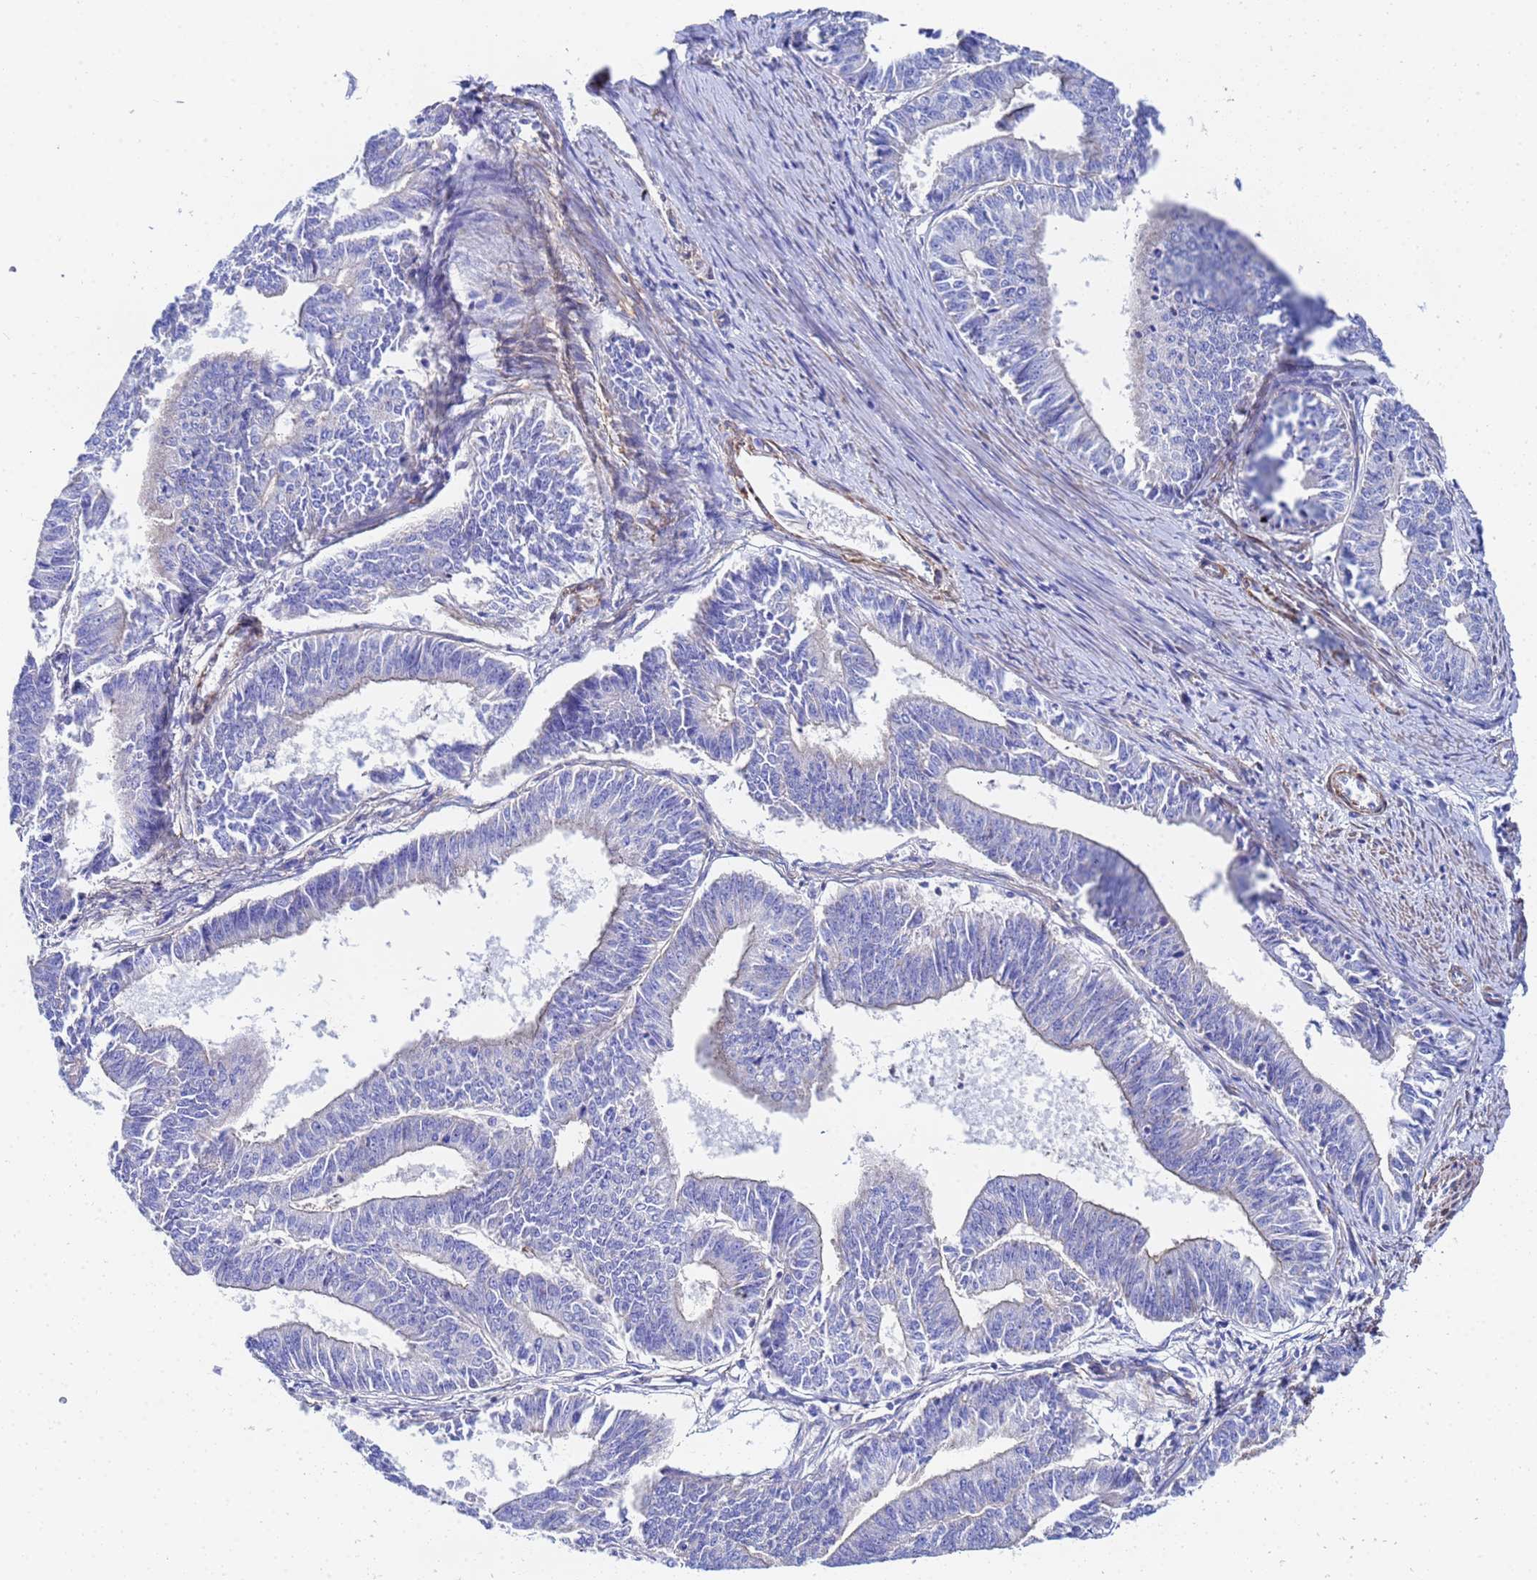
{"staining": {"intensity": "weak", "quantity": "<25%", "location": "cytoplasmic/membranous"}, "tissue": "endometrial cancer", "cell_type": "Tumor cells", "image_type": "cancer", "snomed": [{"axis": "morphology", "description": "Adenocarcinoma, NOS"}, {"axis": "topography", "description": "Endometrium"}], "caption": "Endometrial adenocarcinoma was stained to show a protein in brown. There is no significant staining in tumor cells.", "gene": "RAB39B", "patient": {"sex": "female", "age": 73}}